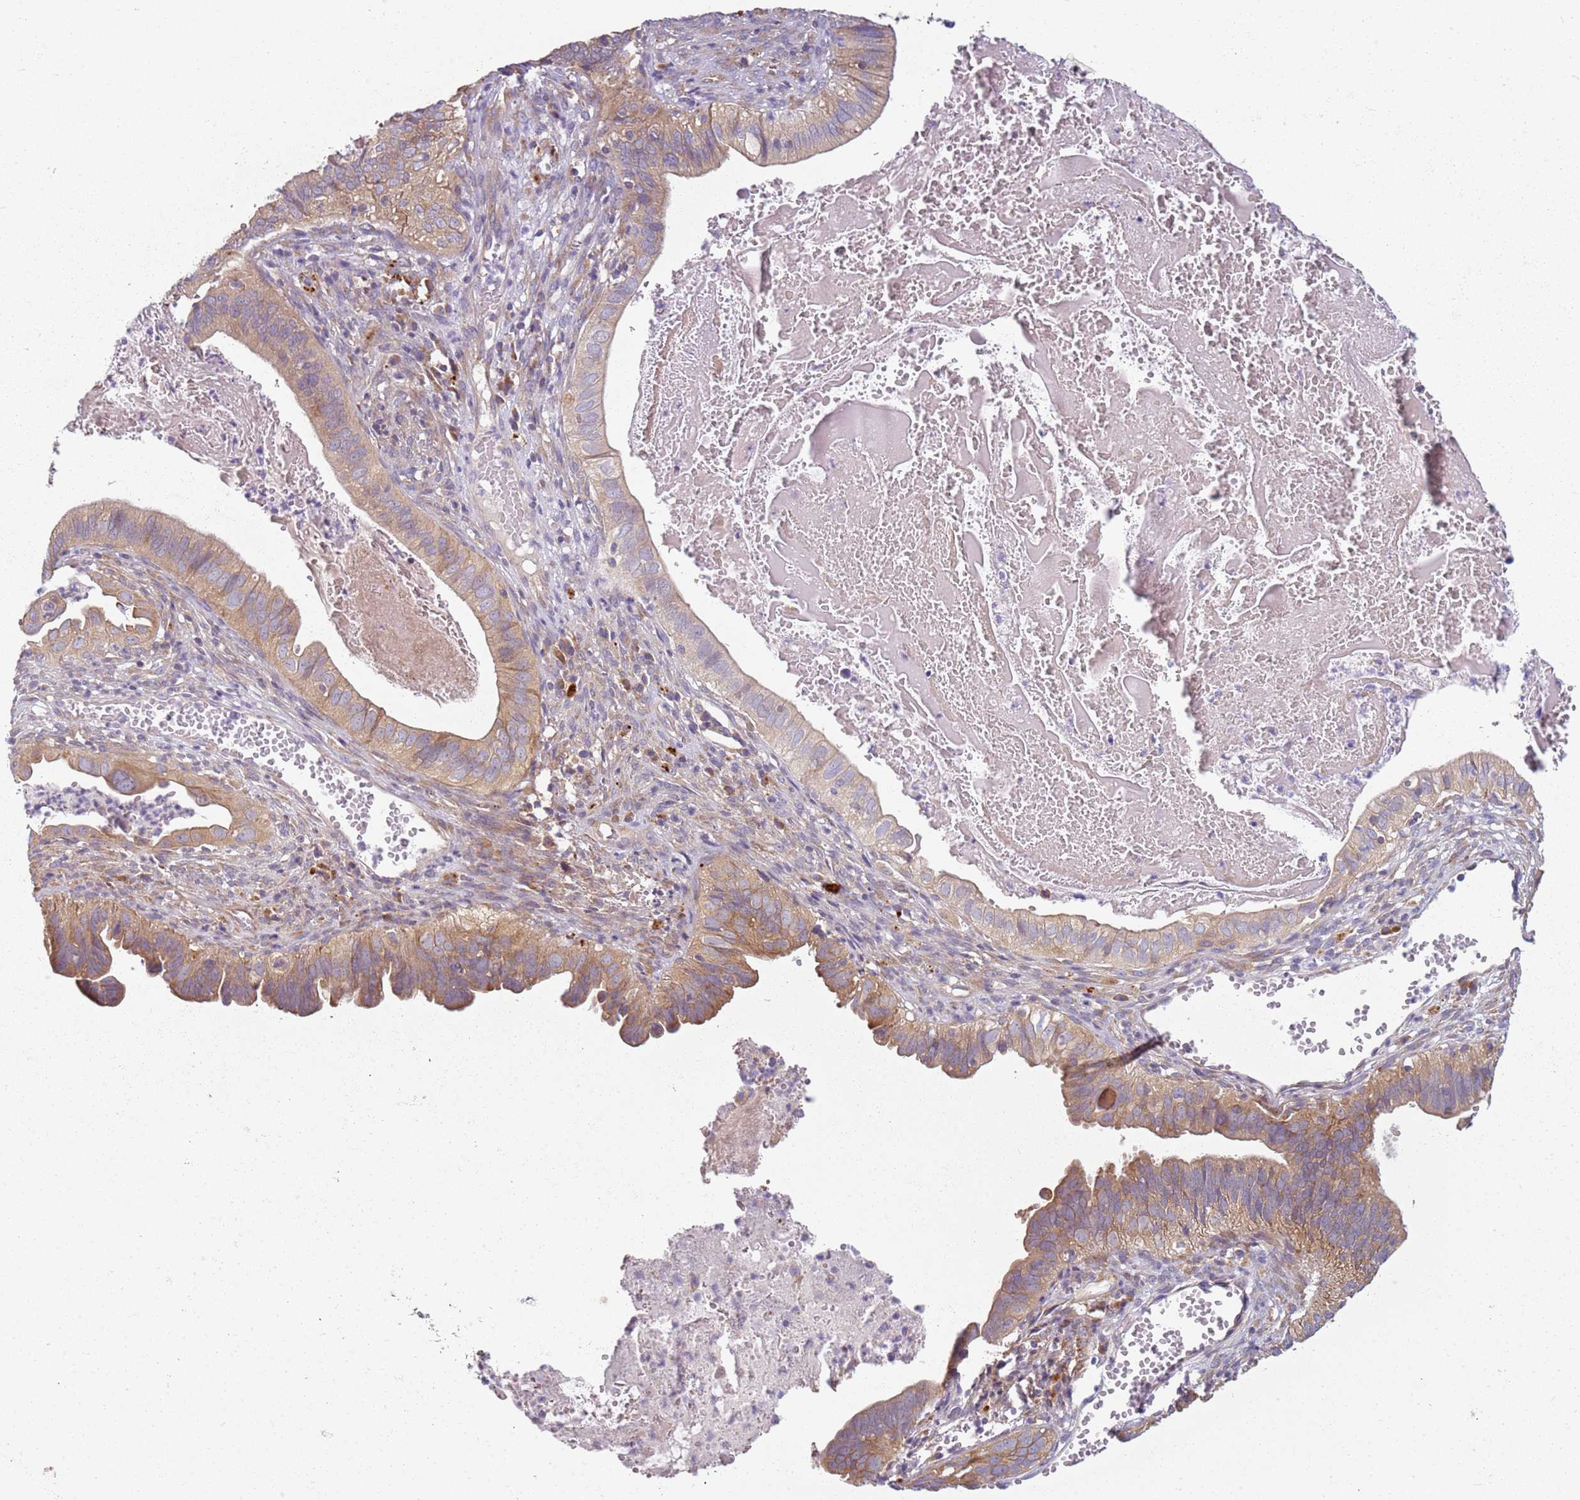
{"staining": {"intensity": "moderate", "quantity": ">75%", "location": "cytoplasmic/membranous"}, "tissue": "cervical cancer", "cell_type": "Tumor cells", "image_type": "cancer", "snomed": [{"axis": "morphology", "description": "Adenocarcinoma, NOS"}, {"axis": "topography", "description": "Cervix"}], "caption": "Cervical cancer stained with a brown dye shows moderate cytoplasmic/membranous positive expression in approximately >75% of tumor cells.", "gene": "RPS28", "patient": {"sex": "female", "age": 42}}